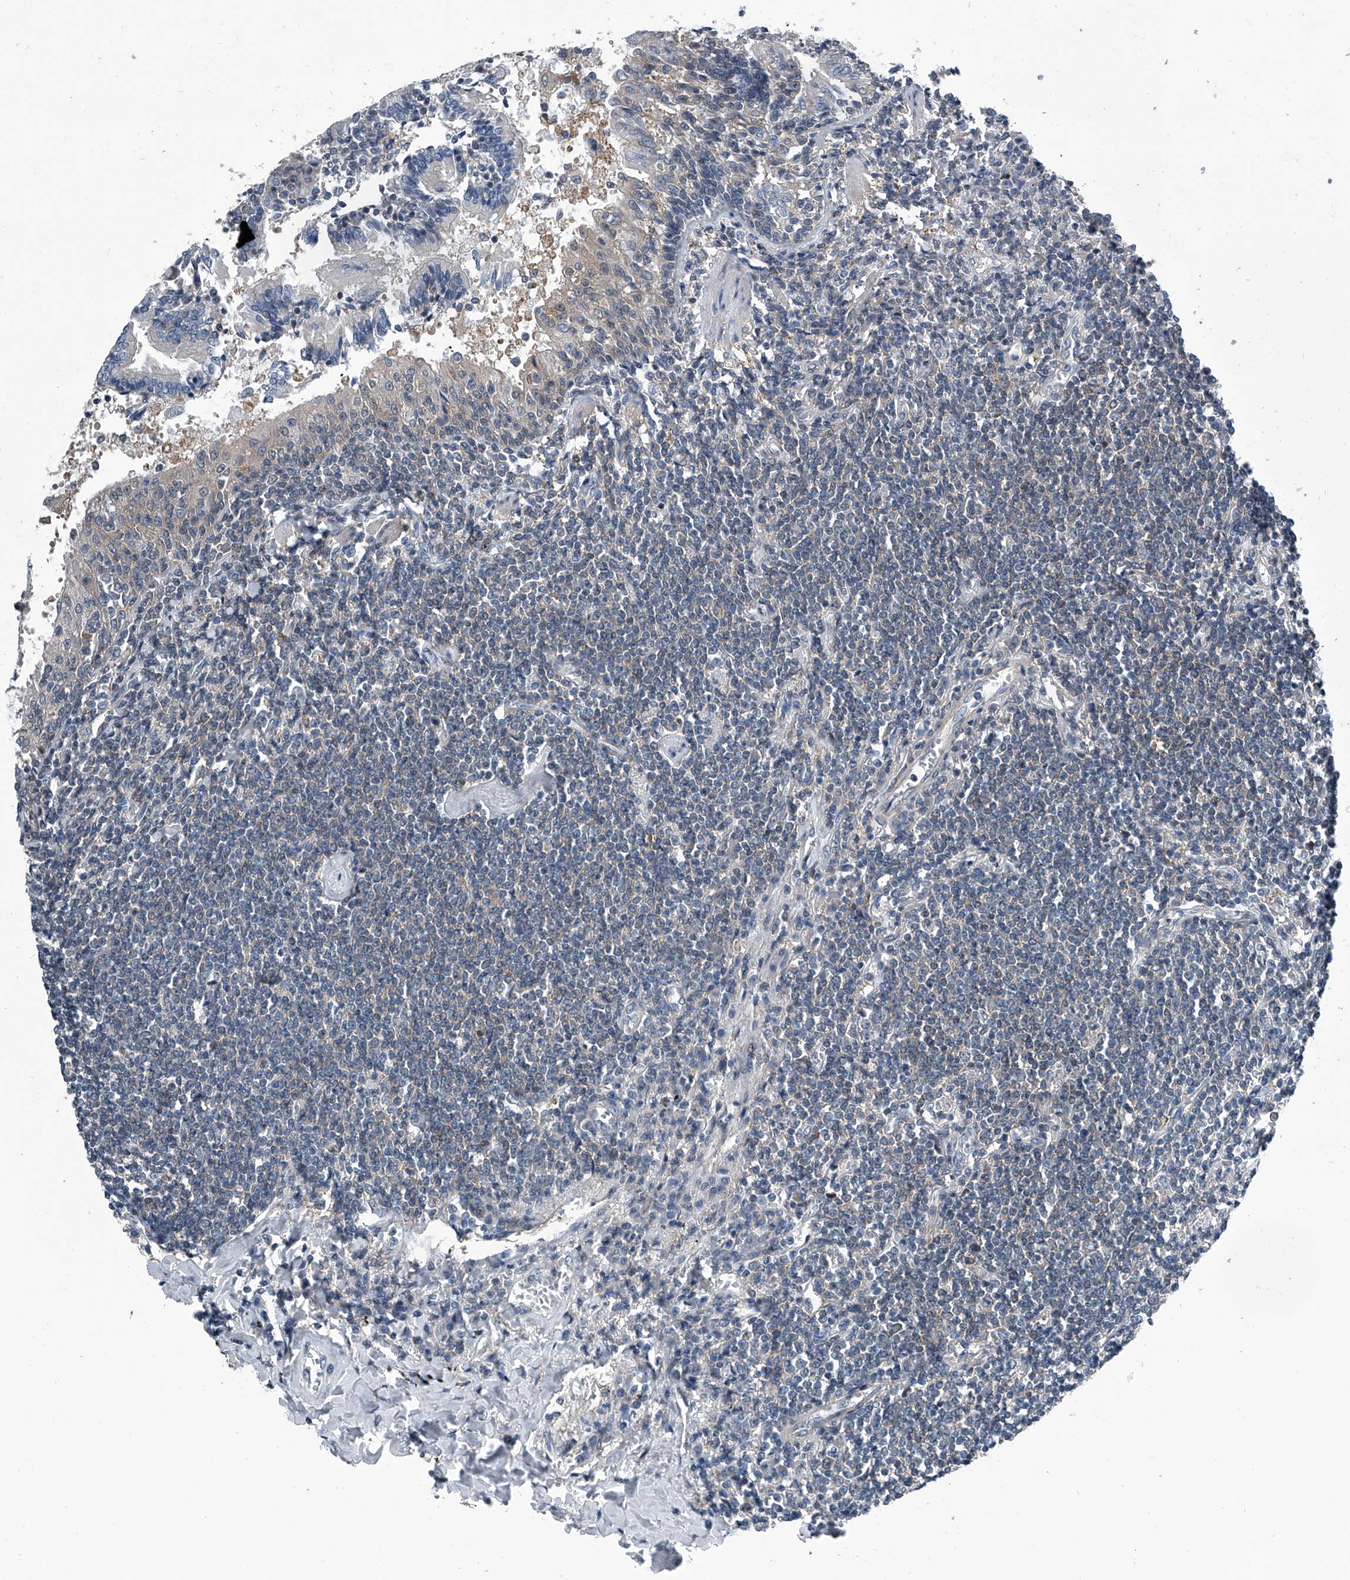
{"staining": {"intensity": "negative", "quantity": "none", "location": "none"}, "tissue": "lymphoma", "cell_type": "Tumor cells", "image_type": "cancer", "snomed": [{"axis": "morphology", "description": "Malignant lymphoma, non-Hodgkin's type, Low grade"}, {"axis": "topography", "description": "Lung"}], "caption": "Immunohistochemistry histopathology image of malignant lymphoma, non-Hodgkin's type (low-grade) stained for a protein (brown), which demonstrates no staining in tumor cells. Nuclei are stained in blue.", "gene": "PPP2R5D", "patient": {"sex": "female", "age": 71}}